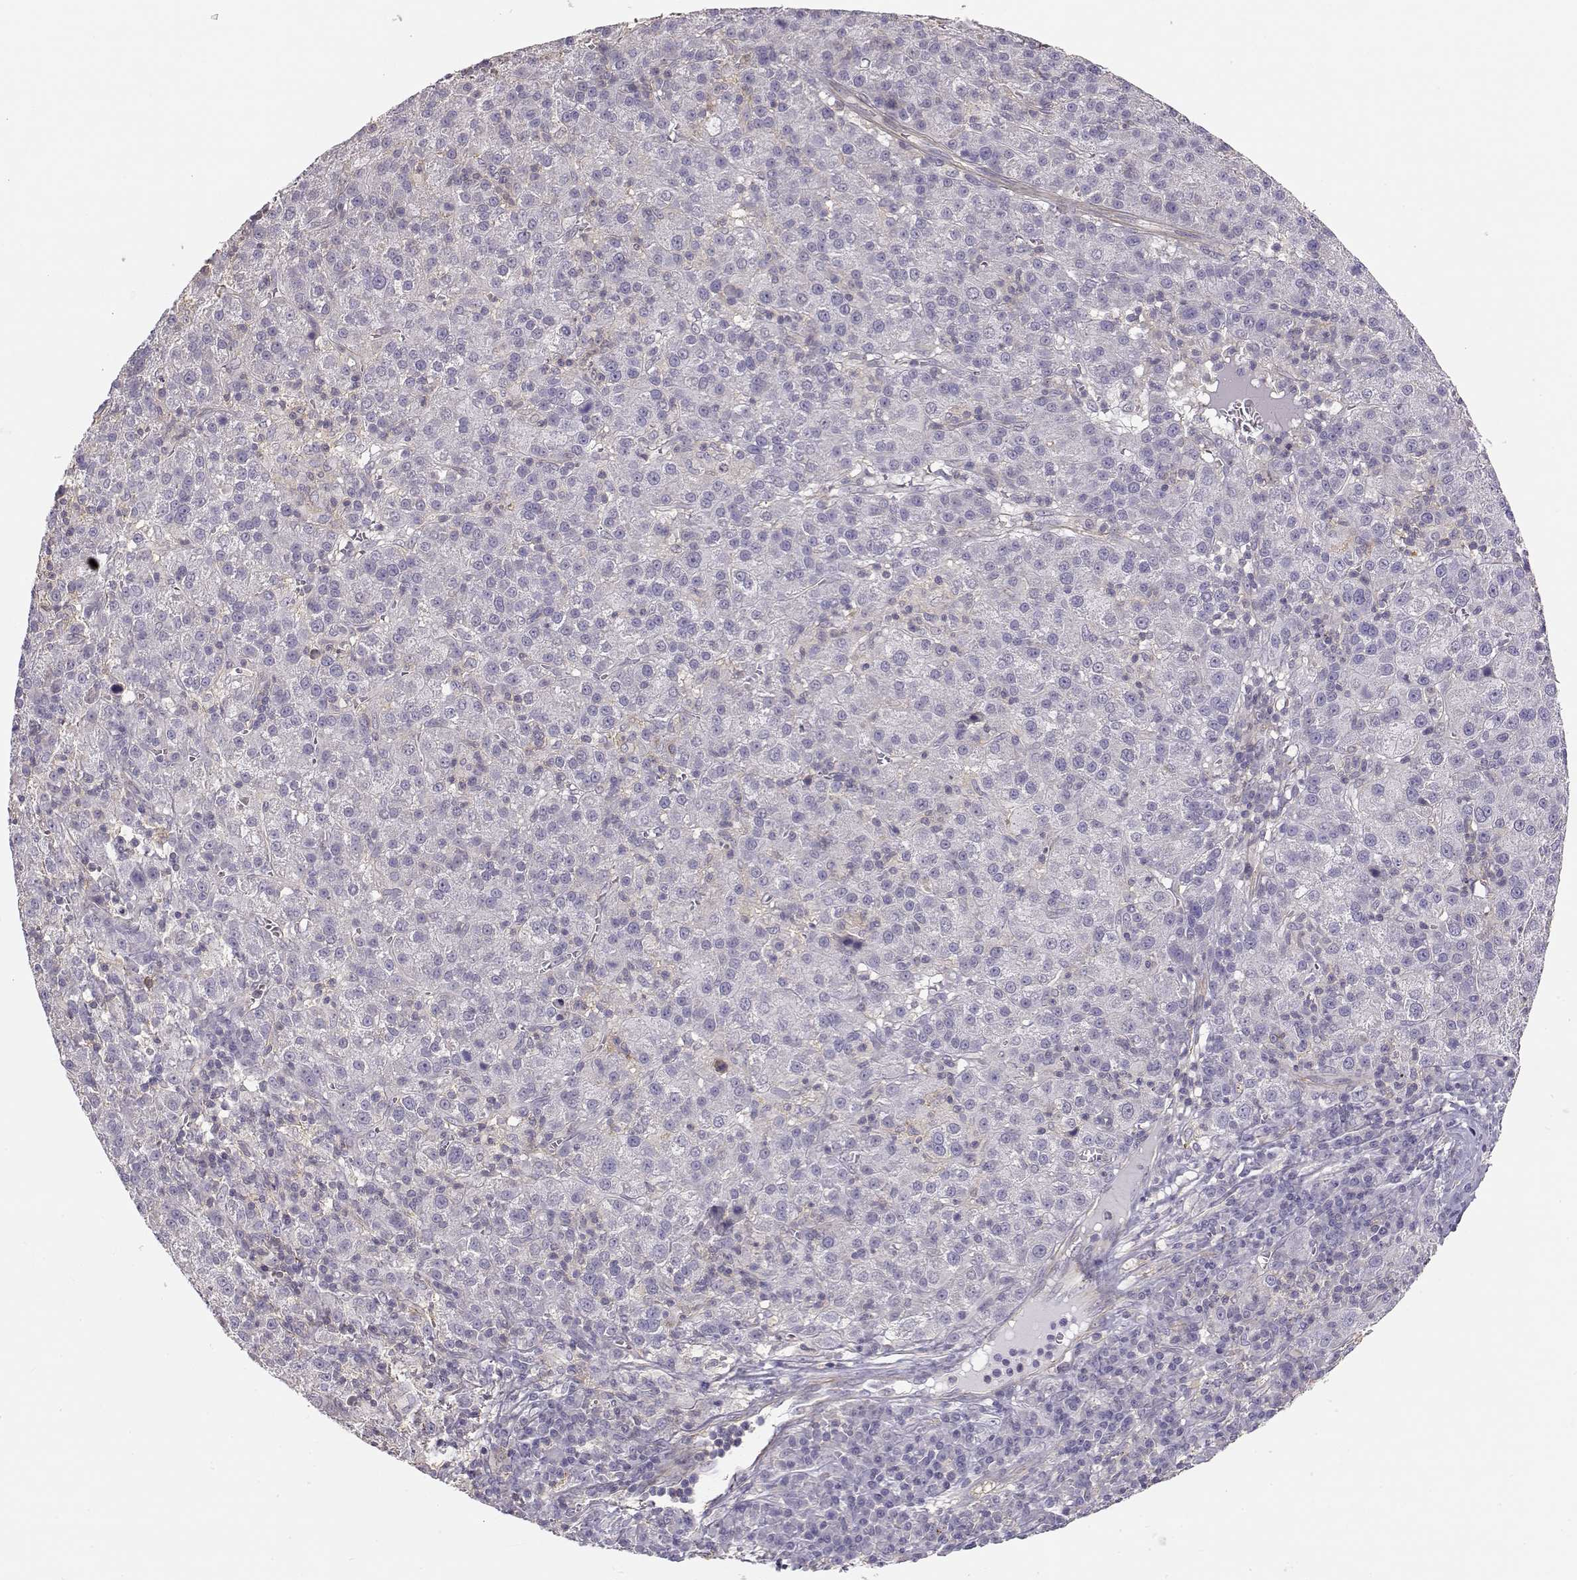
{"staining": {"intensity": "negative", "quantity": "none", "location": "none"}, "tissue": "liver cancer", "cell_type": "Tumor cells", "image_type": "cancer", "snomed": [{"axis": "morphology", "description": "Carcinoma, Hepatocellular, NOS"}, {"axis": "topography", "description": "Liver"}], "caption": "Immunohistochemistry (IHC) of human hepatocellular carcinoma (liver) displays no positivity in tumor cells.", "gene": "DAPL1", "patient": {"sex": "female", "age": 60}}